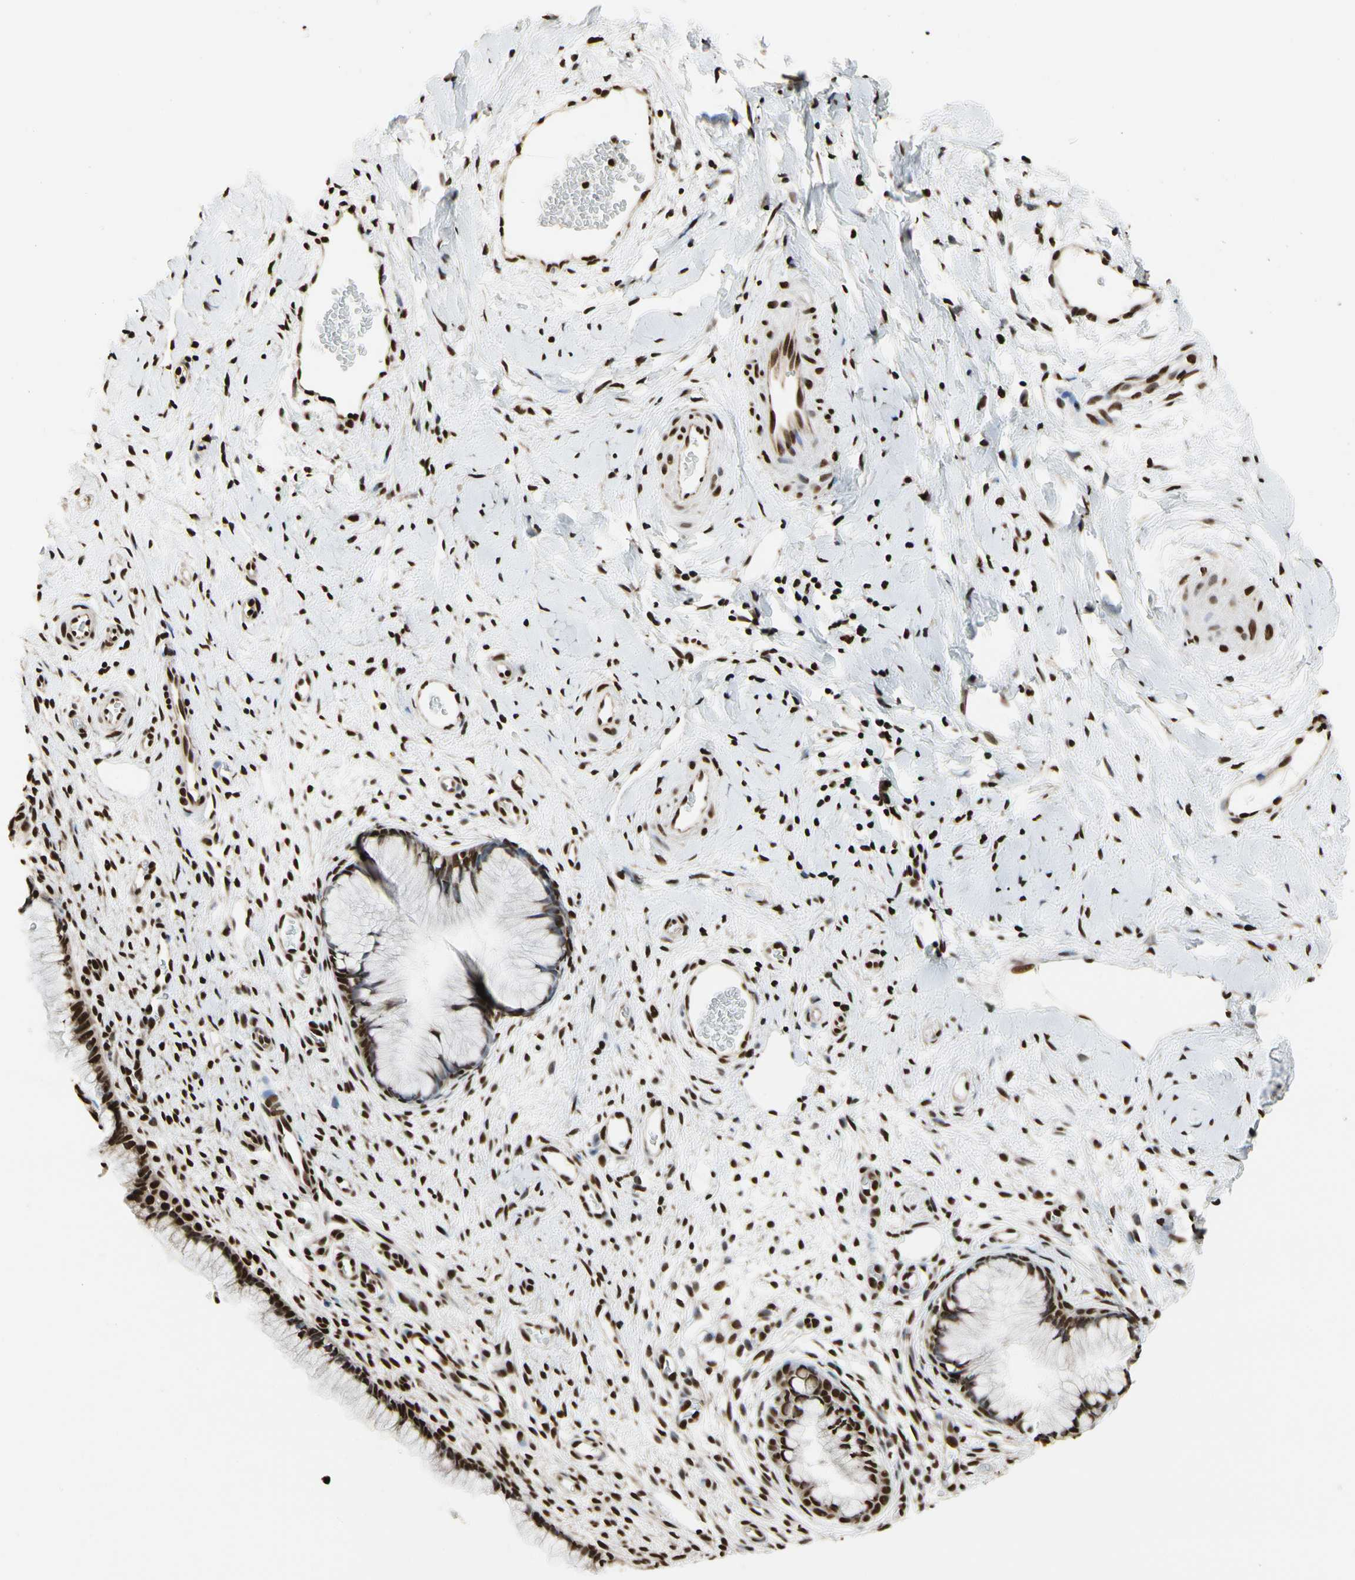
{"staining": {"intensity": "strong", "quantity": ">75%", "location": "nuclear"}, "tissue": "cervix", "cell_type": "Glandular cells", "image_type": "normal", "snomed": [{"axis": "morphology", "description": "Normal tissue, NOS"}, {"axis": "topography", "description": "Cervix"}], "caption": "Protein positivity by immunohistochemistry displays strong nuclear positivity in about >75% of glandular cells in benign cervix.", "gene": "HNRNPK", "patient": {"sex": "female", "age": 65}}